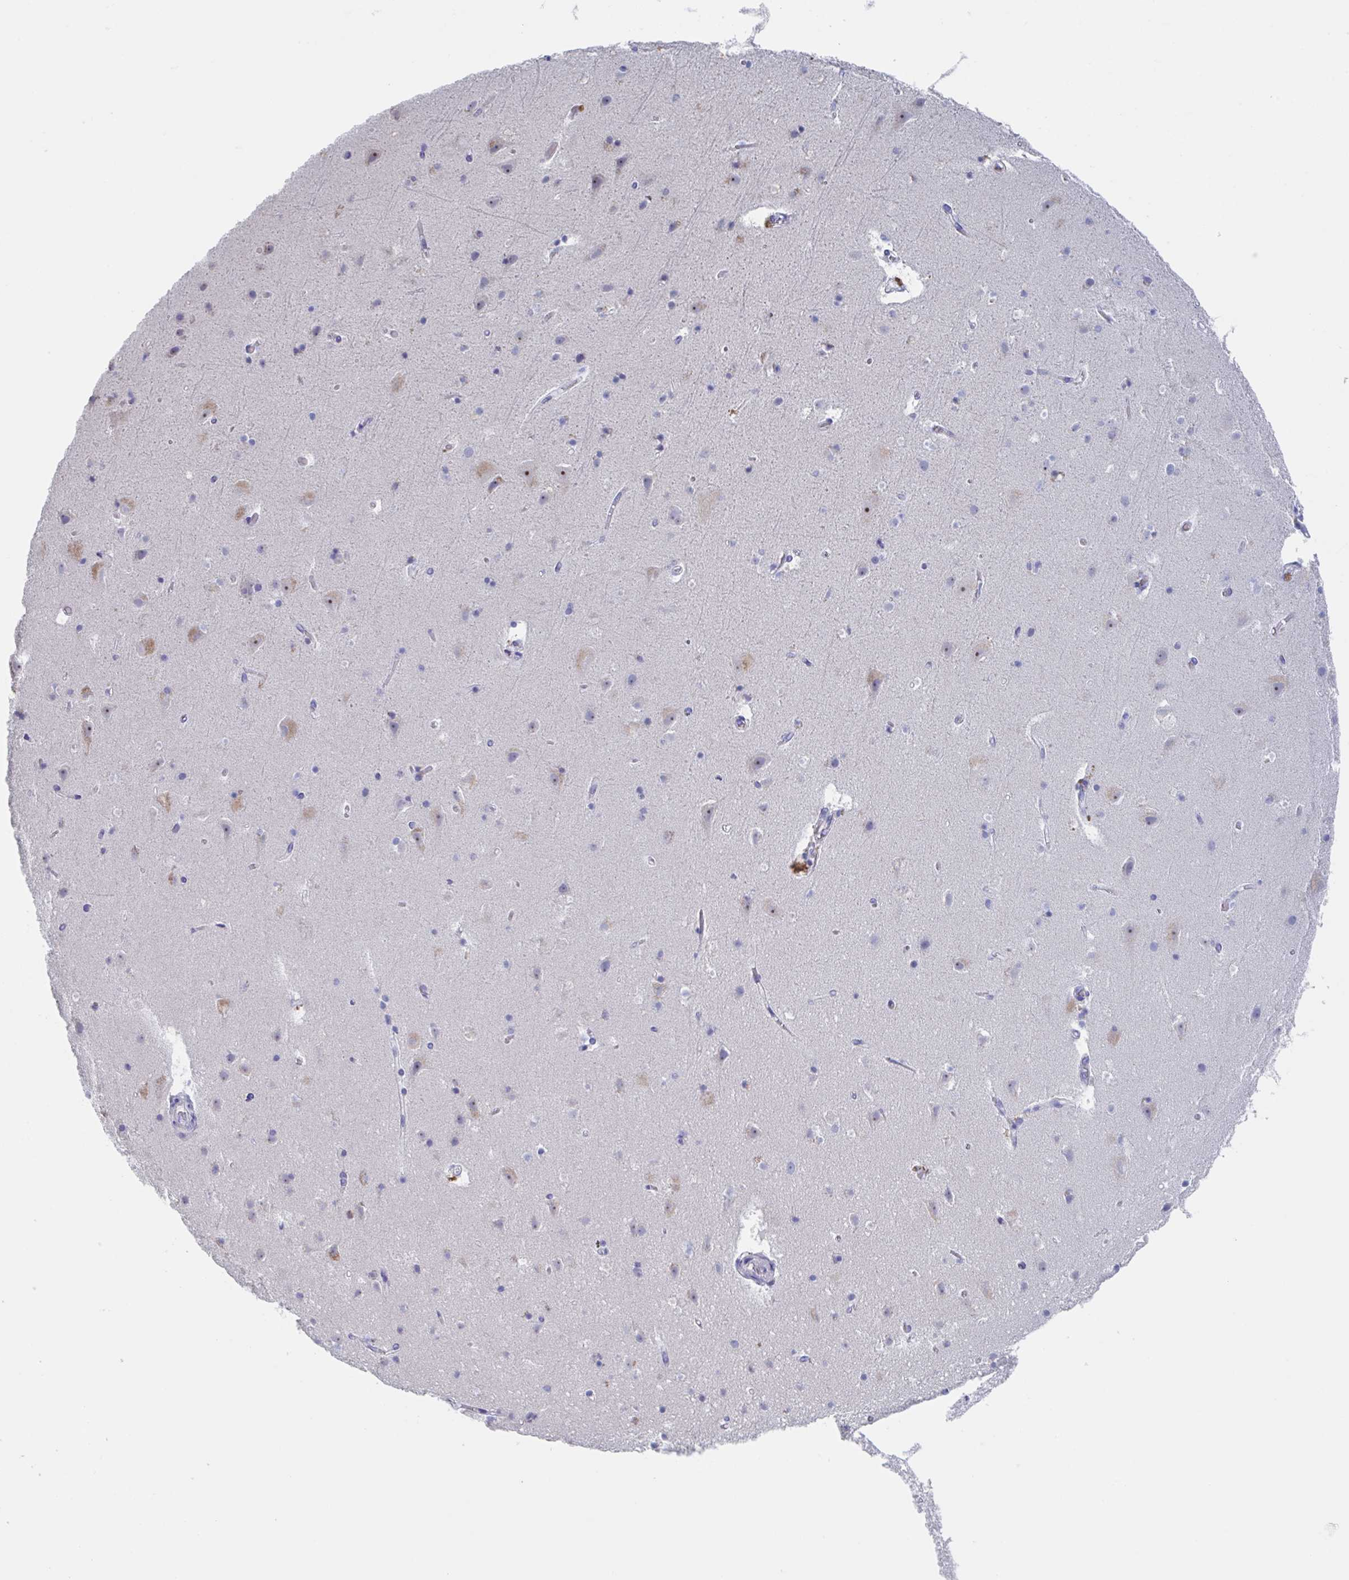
{"staining": {"intensity": "negative", "quantity": "none", "location": "none"}, "tissue": "cerebral cortex", "cell_type": "Endothelial cells", "image_type": "normal", "snomed": [{"axis": "morphology", "description": "Normal tissue, NOS"}, {"axis": "topography", "description": "Cerebral cortex"}], "caption": "A photomicrograph of cerebral cortex stained for a protein reveals no brown staining in endothelial cells.", "gene": "NOXRED1", "patient": {"sex": "female", "age": 42}}